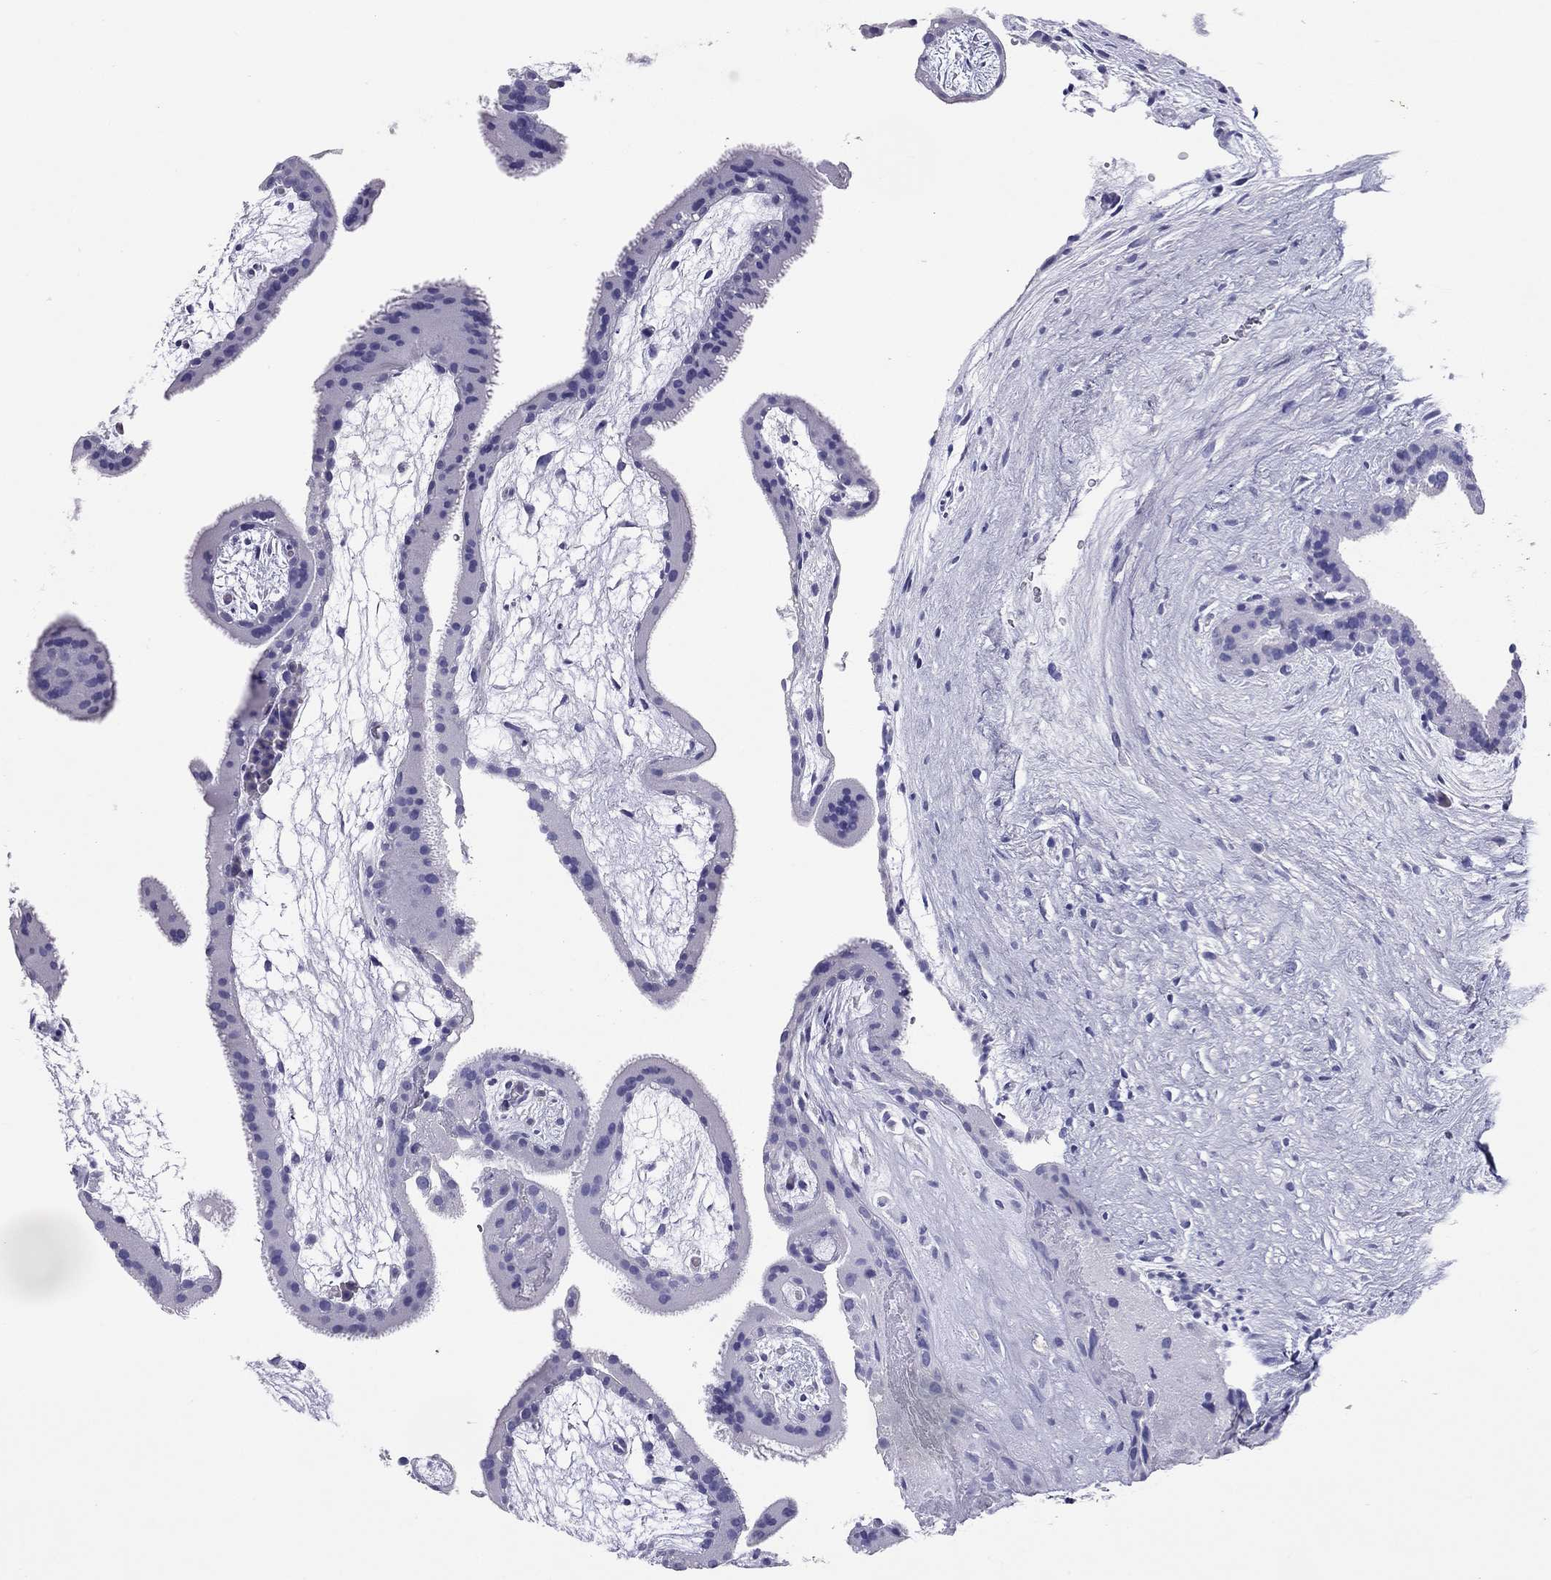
{"staining": {"intensity": "negative", "quantity": "none", "location": "none"}, "tissue": "placenta", "cell_type": "Decidual cells", "image_type": "normal", "snomed": [{"axis": "morphology", "description": "Normal tissue, NOS"}, {"axis": "topography", "description": "Placenta"}], "caption": "The immunohistochemistry image has no significant expression in decidual cells of placenta.", "gene": "CALHM1", "patient": {"sex": "female", "age": 19}}